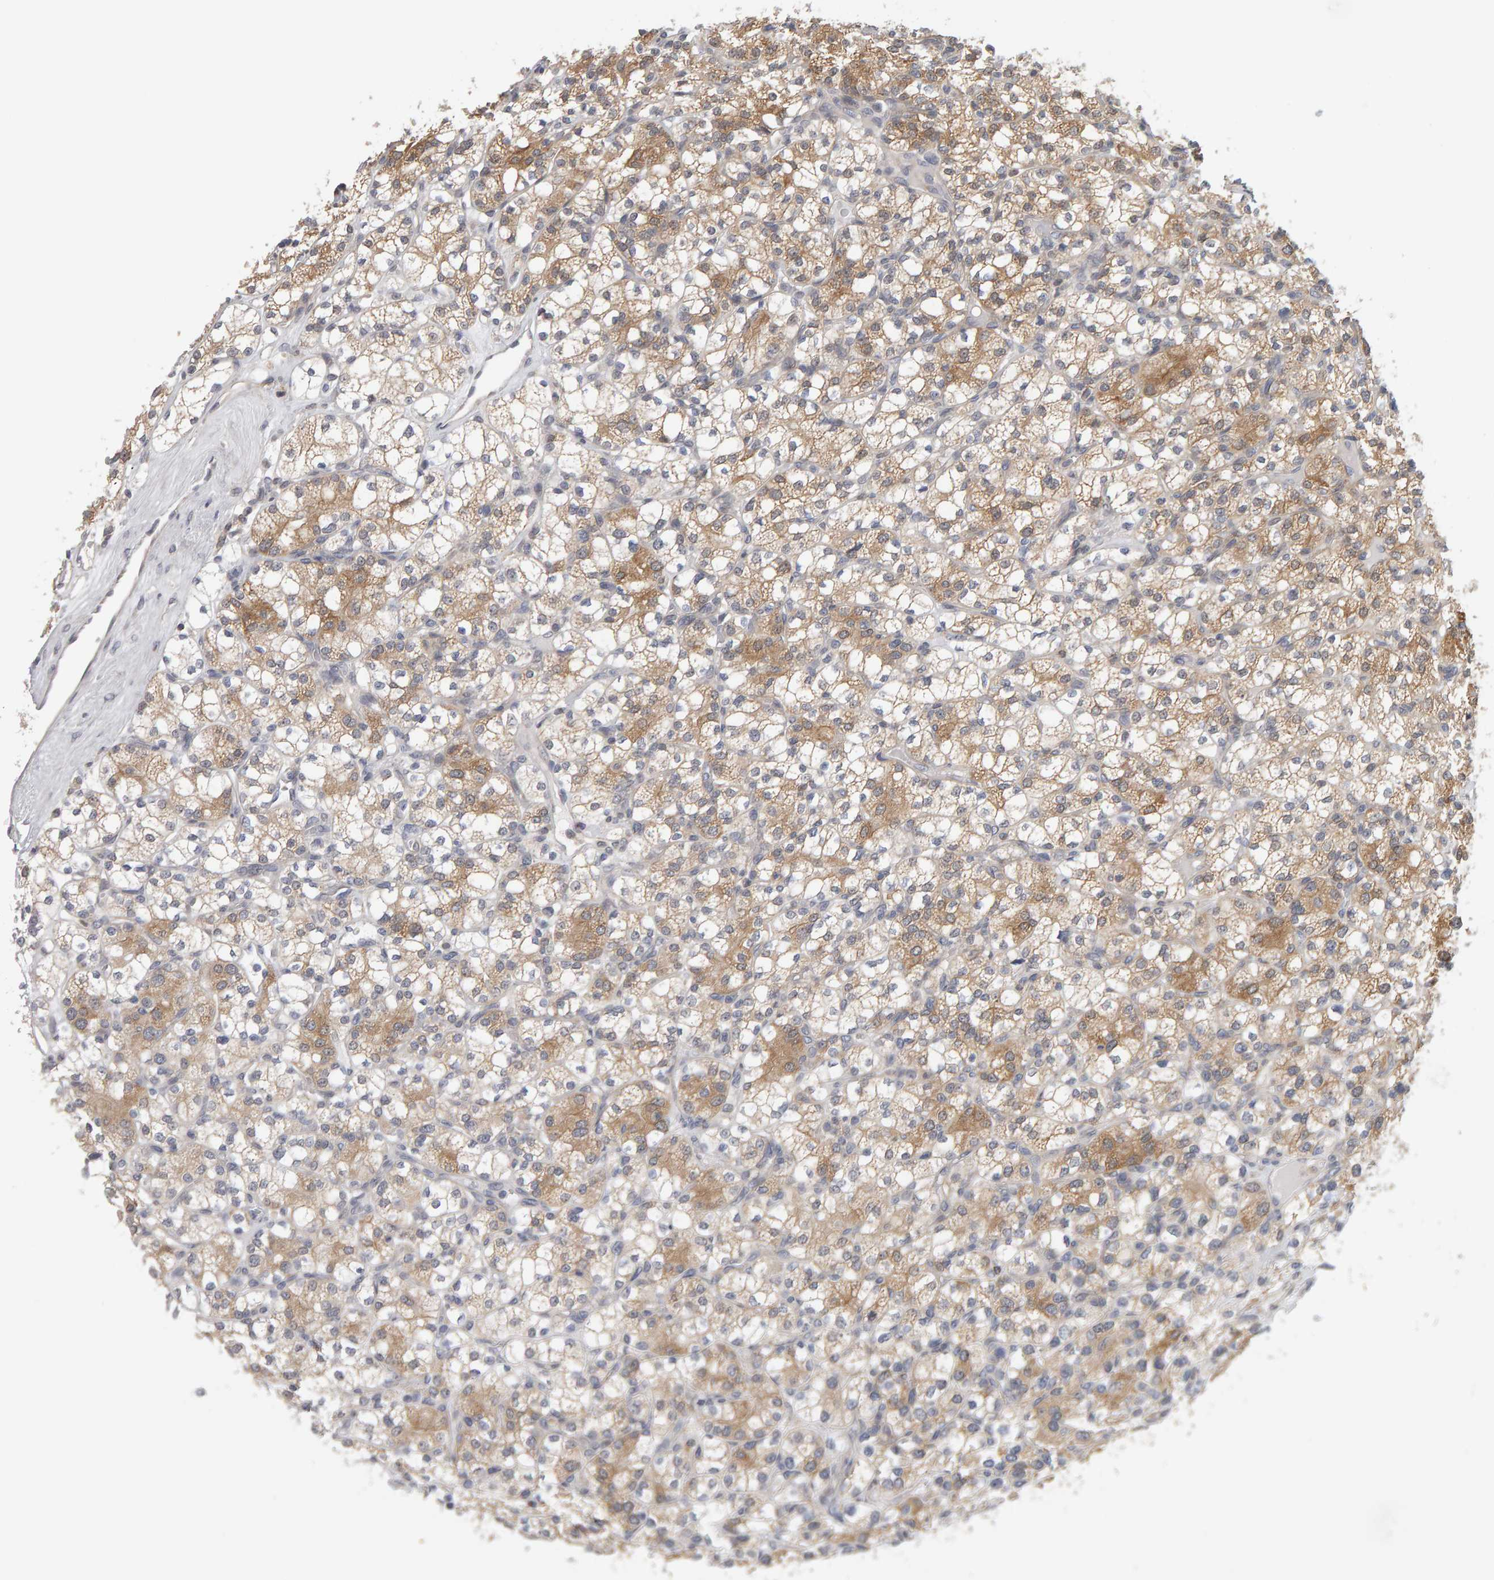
{"staining": {"intensity": "moderate", "quantity": ">75%", "location": "cytoplasmic/membranous"}, "tissue": "renal cancer", "cell_type": "Tumor cells", "image_type": "cancer", "snomed": [{"axis": "morphology", "description": "Adenocarcinoma, NOS"}, {"axis": "topography", "description": "Kidney"}], "caption": "Renal cancer (adenocarcinoma) tissue exhibits moderate cytoplasmic/membranous positivity in approximately >75% of tumor cells, visualized by immunohistochemistry. The staining is performed using DAB brown chromogen to label protein expression. The nuclei are counter-stained blue using hematoxylin.", "gene": "MSRA", "patient": {"sex": "male", "age": 77}}